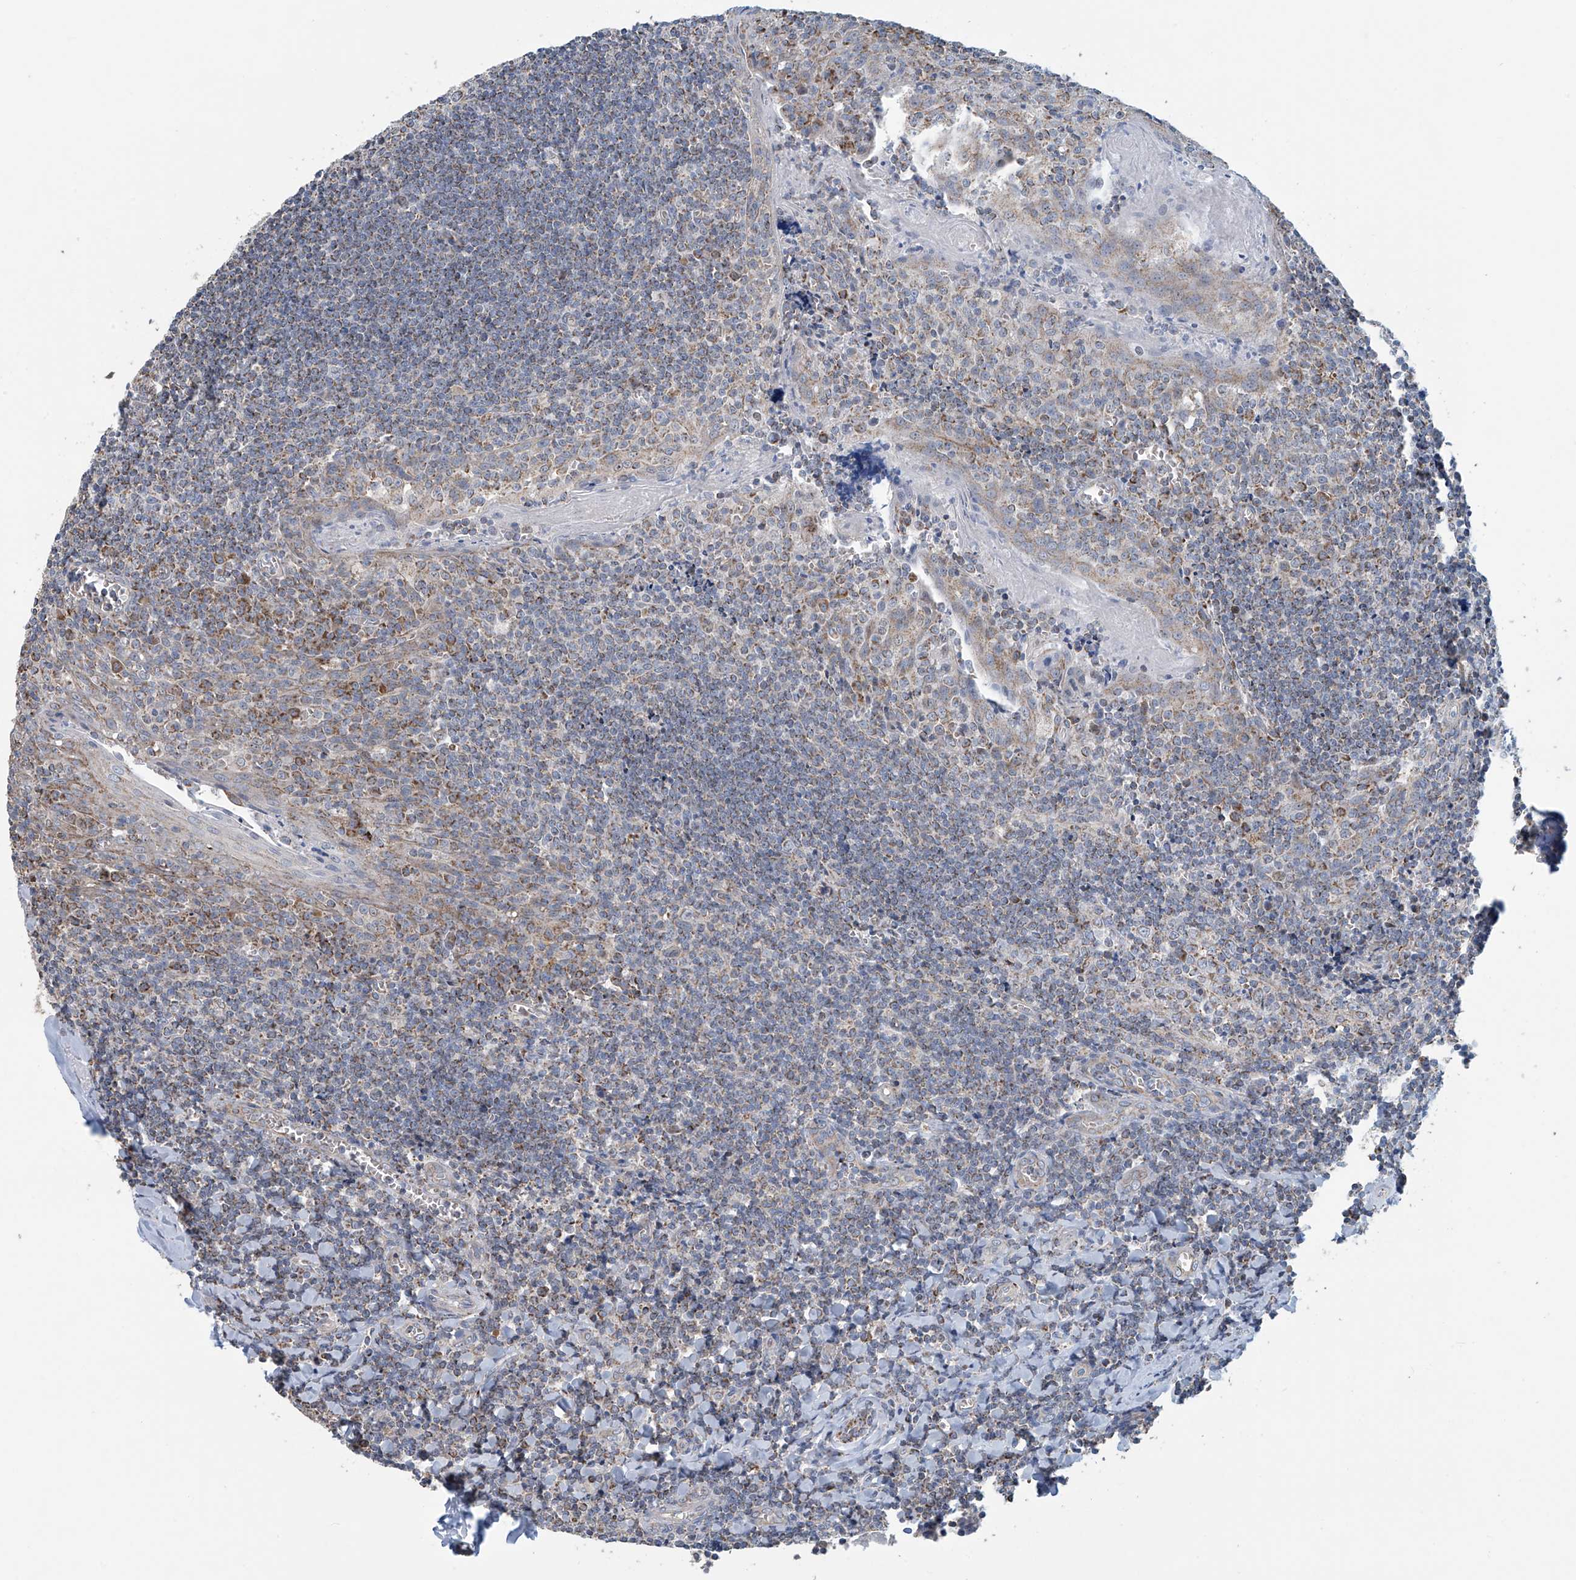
{"staining": {"intensity": "moderate", "quantity": "<25%", "location": "cytoplasmic/membranous"}, "tissue": "tonsil", "cell_type": "Germinal center cells", "image_type": "normal", "snomed": [{"axis": "morphology", "description": "Normal tissue, NOS"}, {"axis": "topography", "description": "Tonsil"}], "caption": "This is a photomicrograph of immunohistochemistry (IHC) staining of unremarkable tonsil, which shows moderate staining in the cytoplasmic/membranous of germinal center cells.", "gene": "COMMD1", "patient": {"sex": "male", "age": 27}}